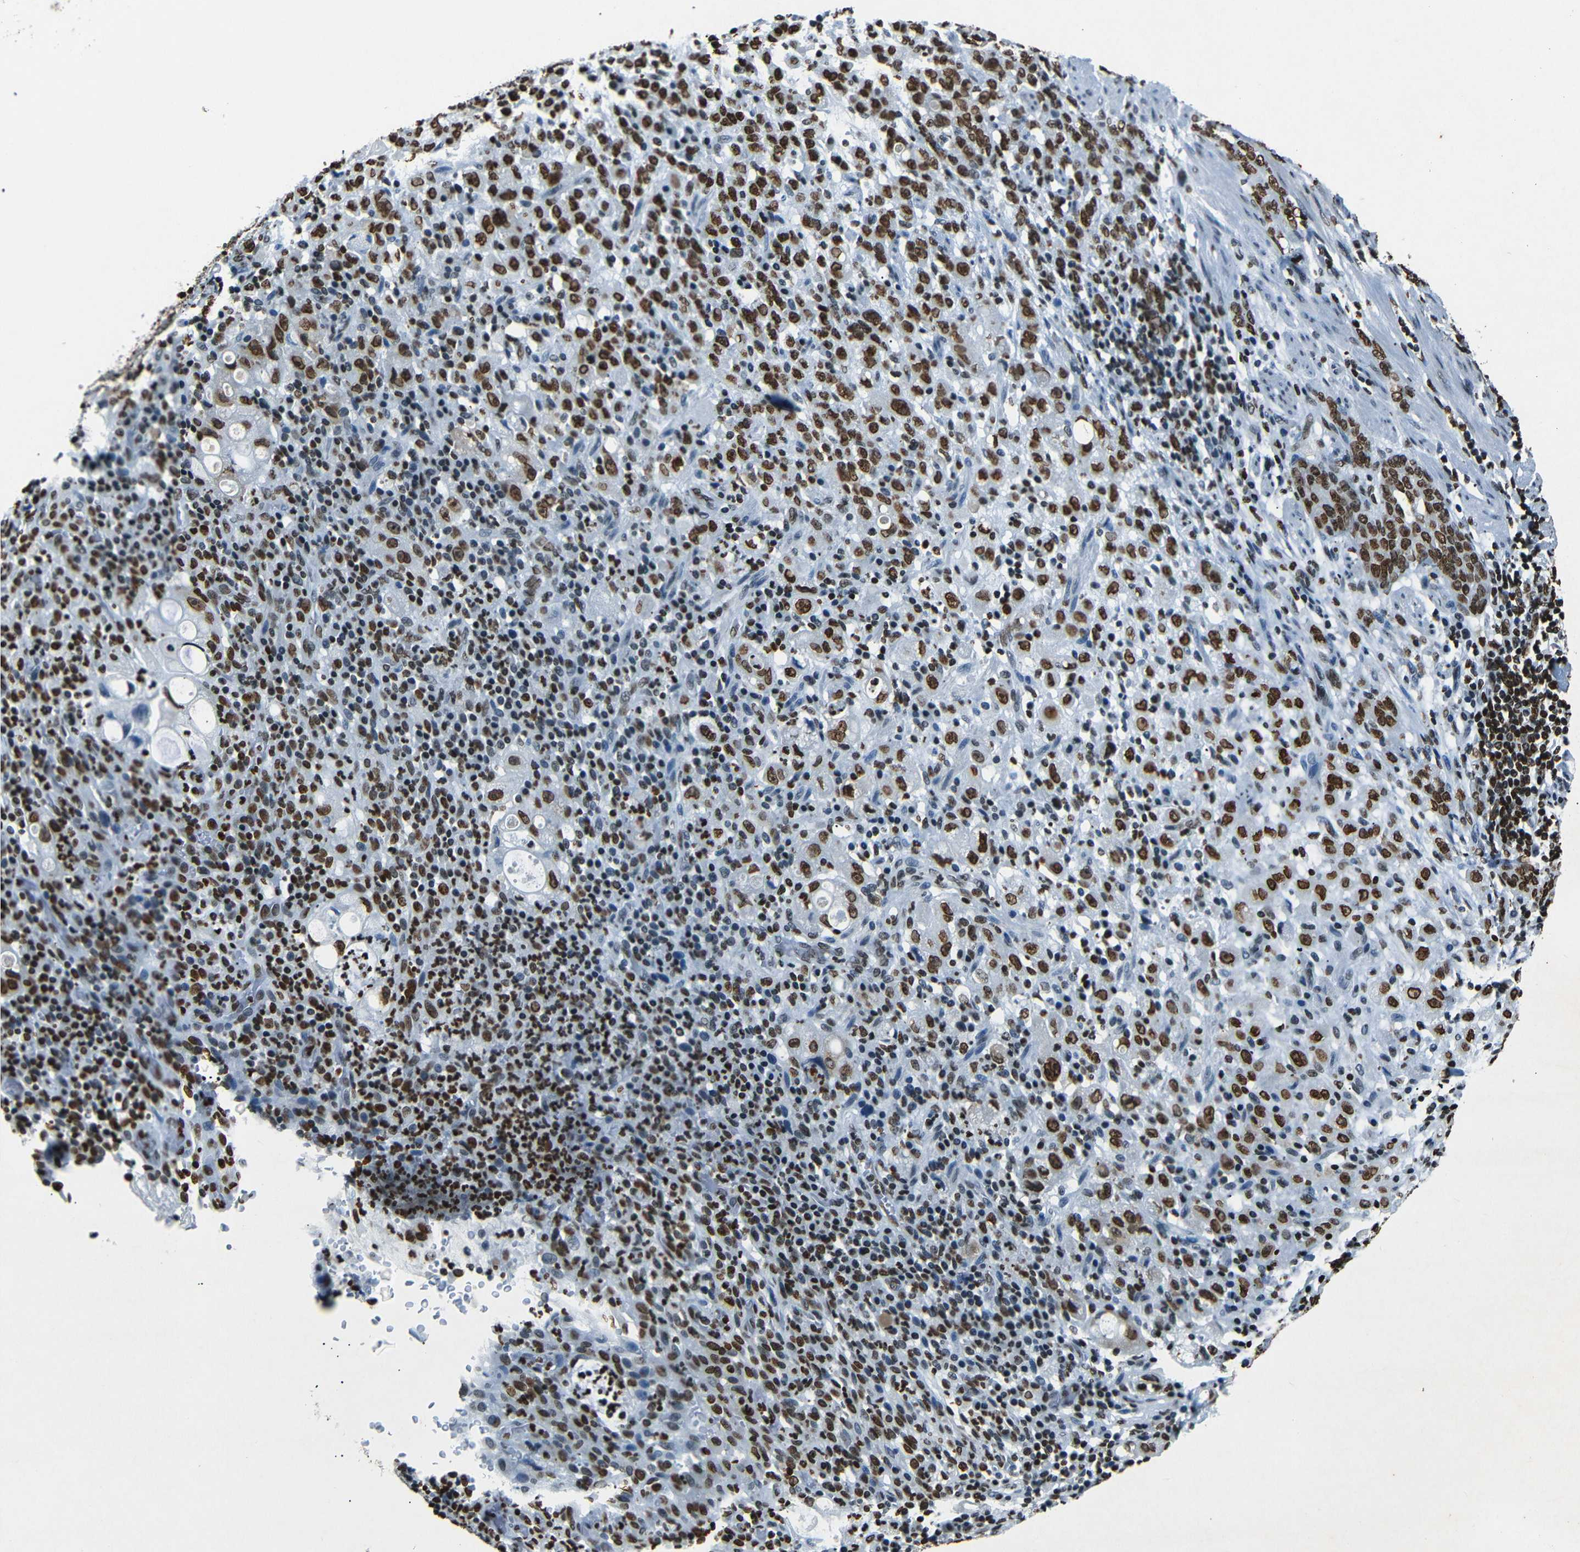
{"staining": {"intensity": "strong", "quantity": ">75%", "location": "nuclear"}, "tissue": "stomach cancer", "cell_type": "Tumor cells", "image_type": "cancer", "snomed": [{"axis": "morphology", "description": "Adenocarcinoma, NOS"}, {"axis": "topography", "description": "Stomach, lower"}], "caption": "Immunohistochemistry (IHC) histopathology image of stomach cancer stained for a protein (brown), which reveals high levels of strong nuclear expression in about >75% of tumor cells.", "gene": "HMGN1", "patient": {"sex": "male", "age": 88}}